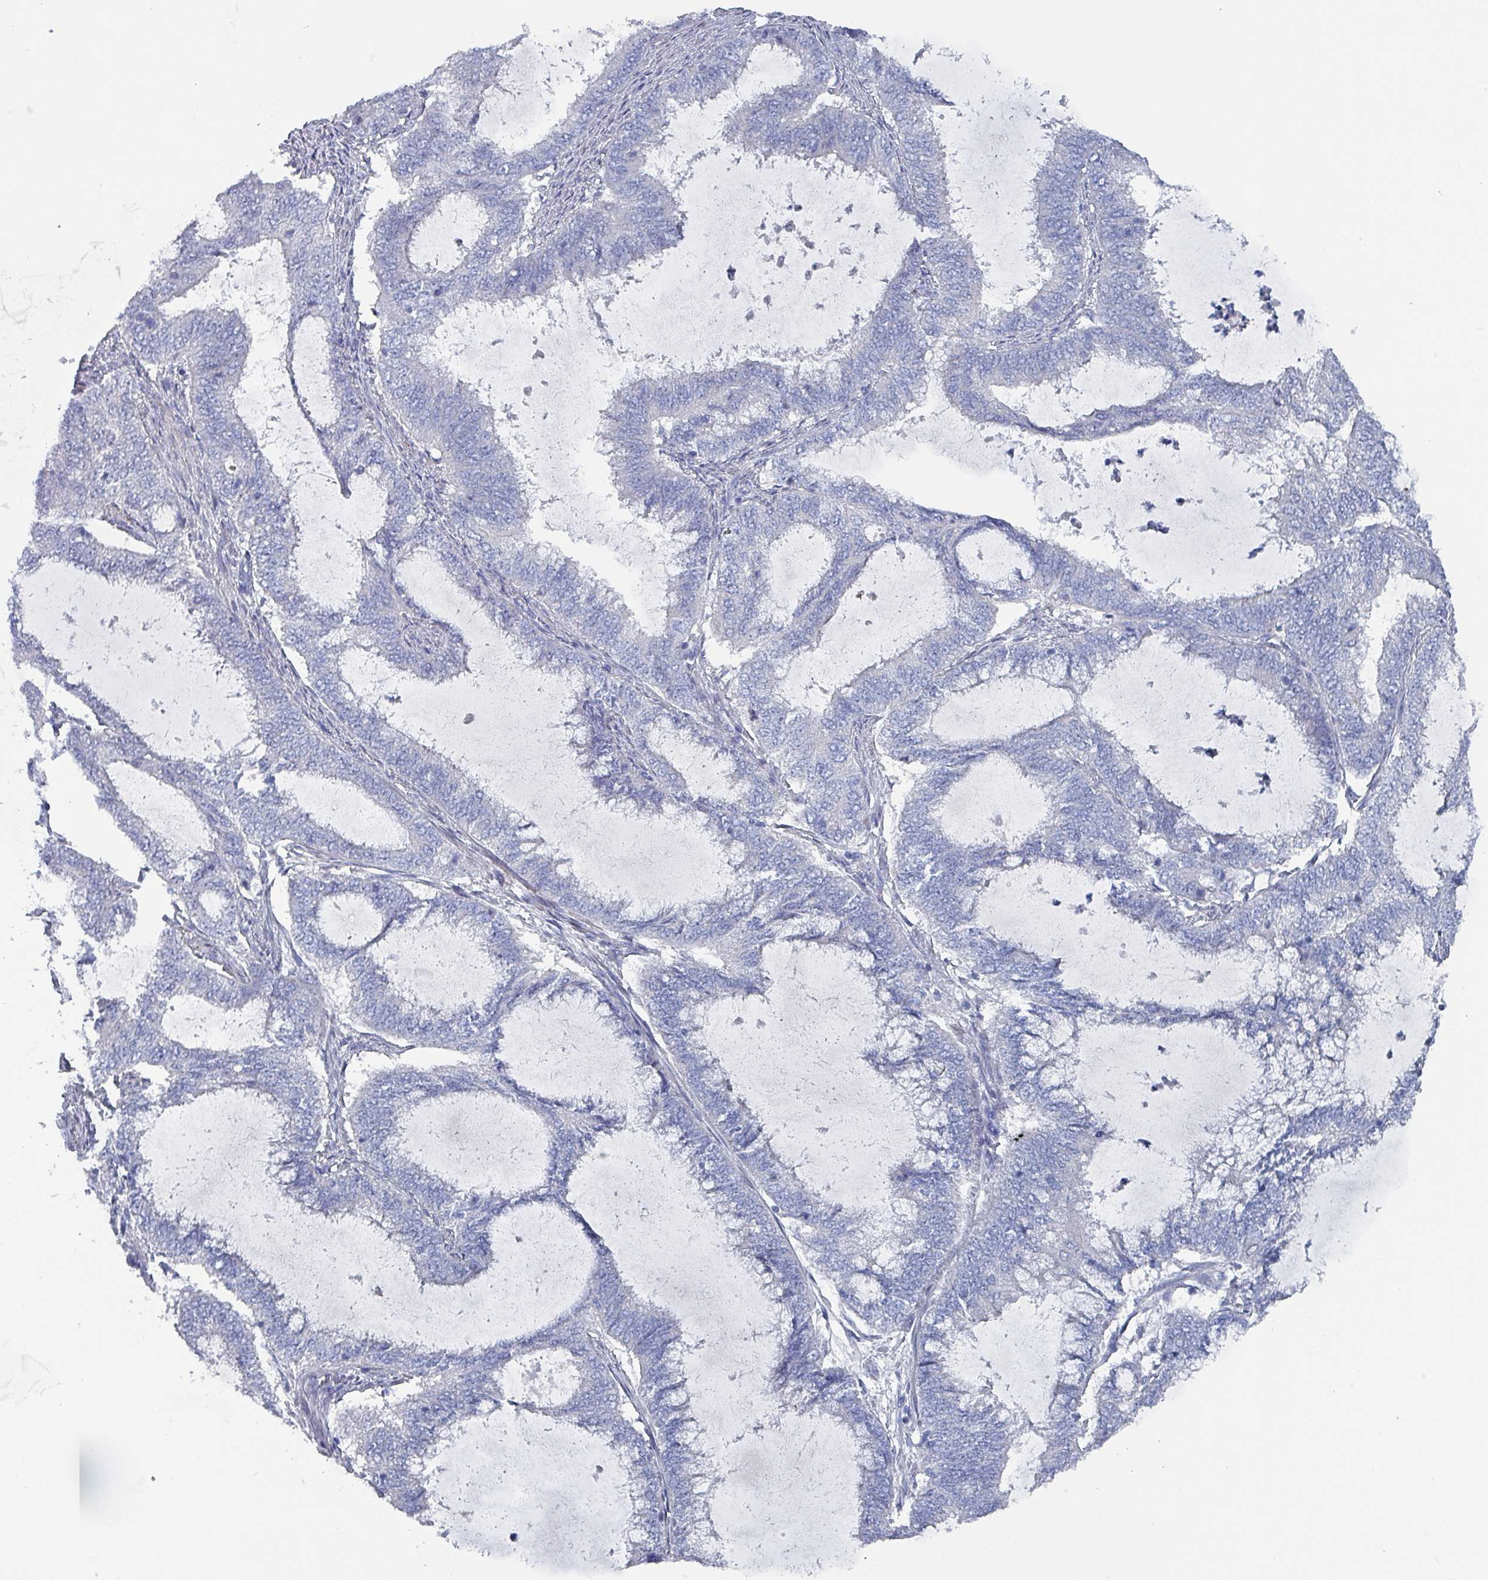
{"staining": {"intensity": "negative", "quantity": "none", "location": "none"}, "tissue": "endometrial cancer", "cell_type": "Tumor cells", "image_type": "cancer", "snomed": [{"axis": "morphology", "description": "Adenocarcinoma, NOS"}, {"axis": "topography", "description": "Endometrium"}], "caption": "DAB (3,3'-diaminobenzidine) immunohistochemical staining of human adenocarcinoma (endometrial) exhibits no significant positivity in tumor cells. (Stains: DAB (3,3'-diaminobenzidine) immunohistochemistry with hematoxylin counter stain, Microscopy: brightfield microscopy at high magnification).", "gene": "DRD5", "patient": {"sex": "female", "age": 51}}